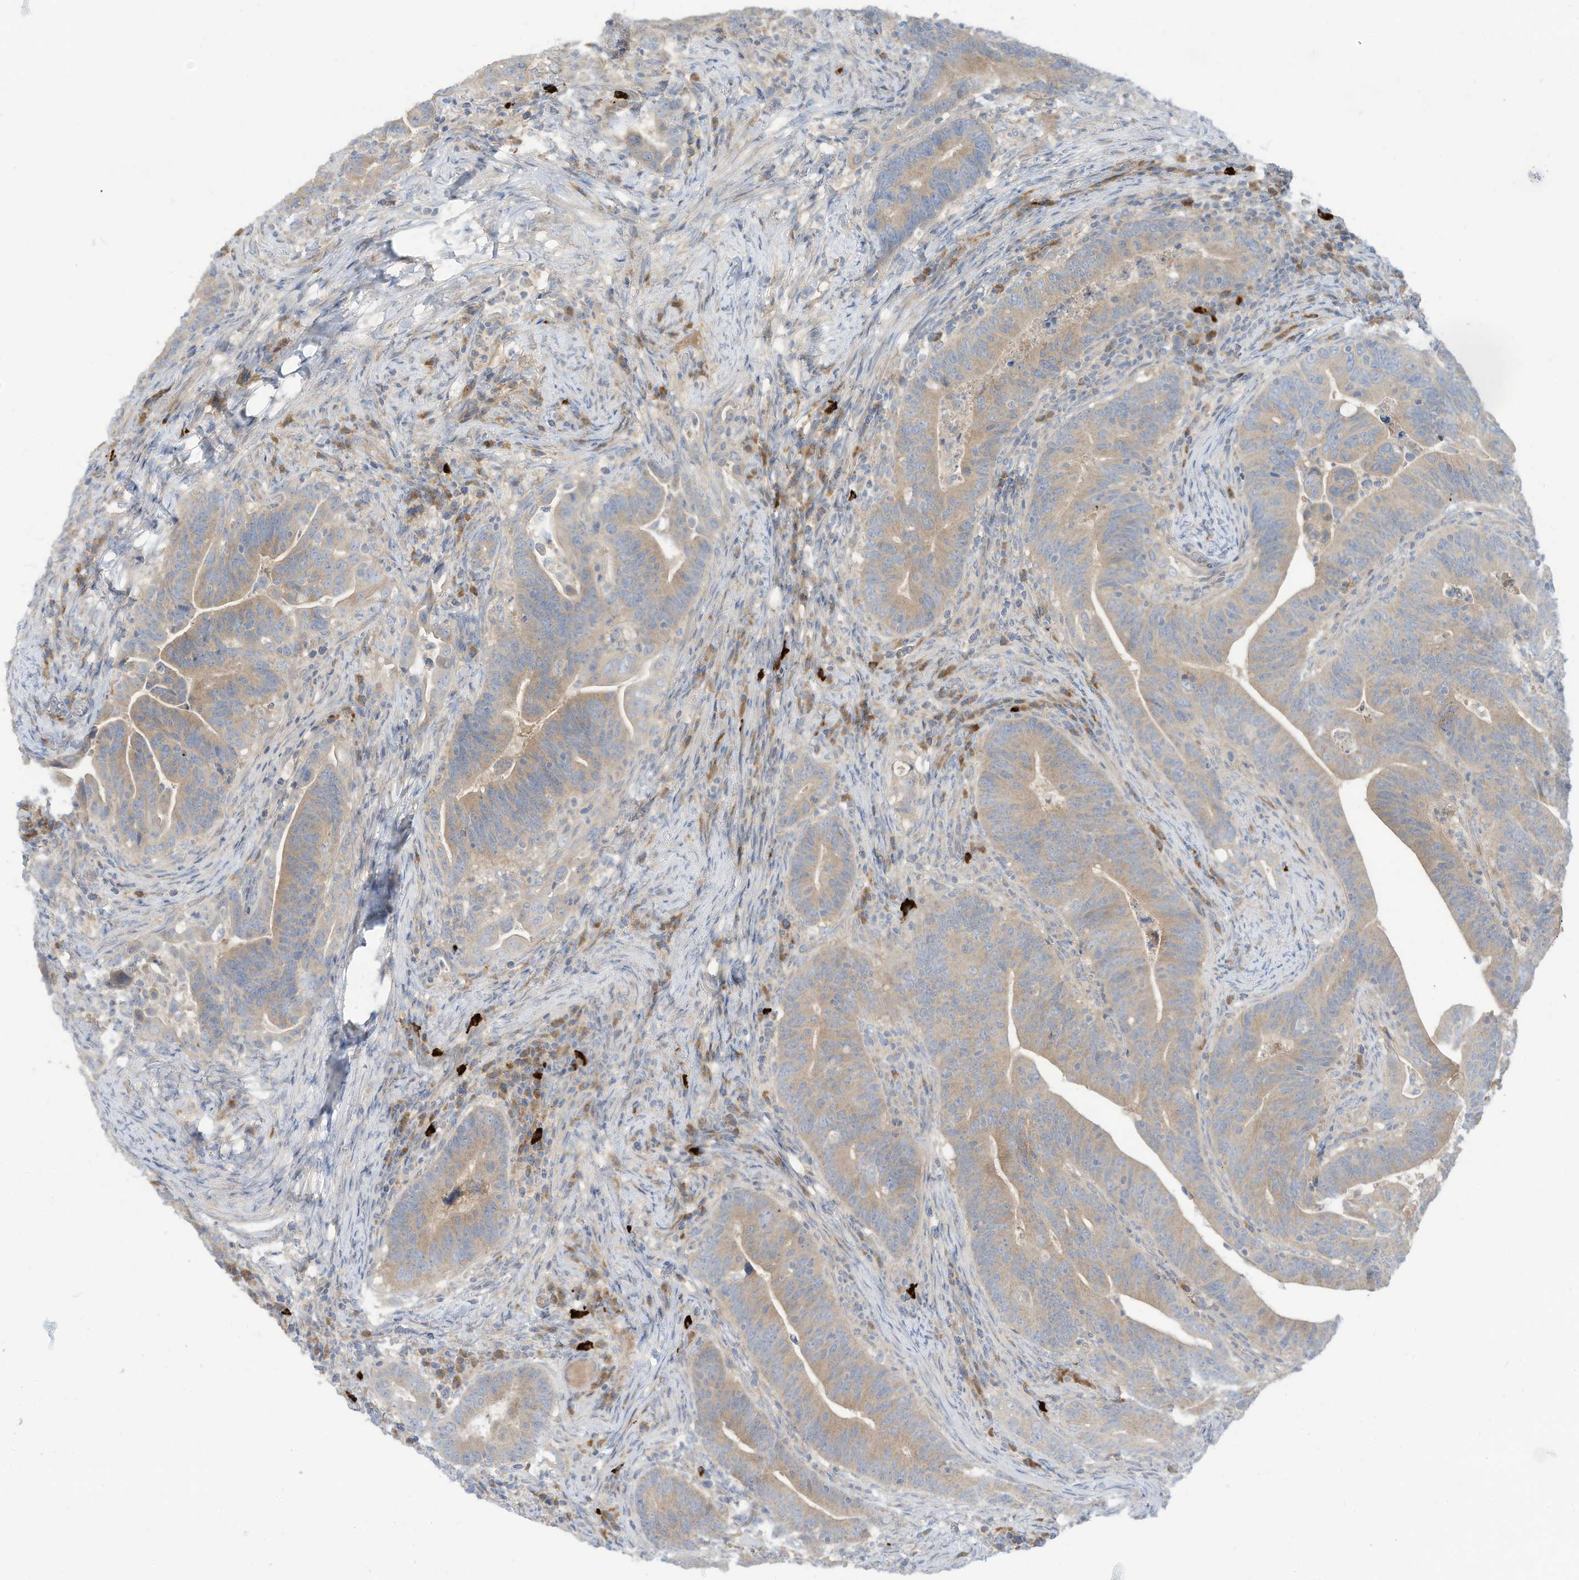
{"staining": {"intensity": "weak", "quantity": "25%-75%", "location": "cytoplasmic/membranous"}, "tissue": "colorectal cancer", "cell_type": "Tumor cells", "image_type": "cancer", "snomed": [{"axis": "morphology", "description": "Adenocarcinoma, NOS"}, {"axis": "topography", "description": "Colon"}], "caption": "IHC staining of colorectal cancer, which reveals low levels of weak cytoplasmic/membranous staining in about 25%-75% of tumor cells indicating weak cytoplasmic/membranous protein expression. The staining was performed using DAB (3,3'-diaminobenzidine) (brown) for protein detection and nuclei were counterstained in hematoxylin (blue).", "gene": "LRRN2", "patient": {"sex": "female", "age": 66}}